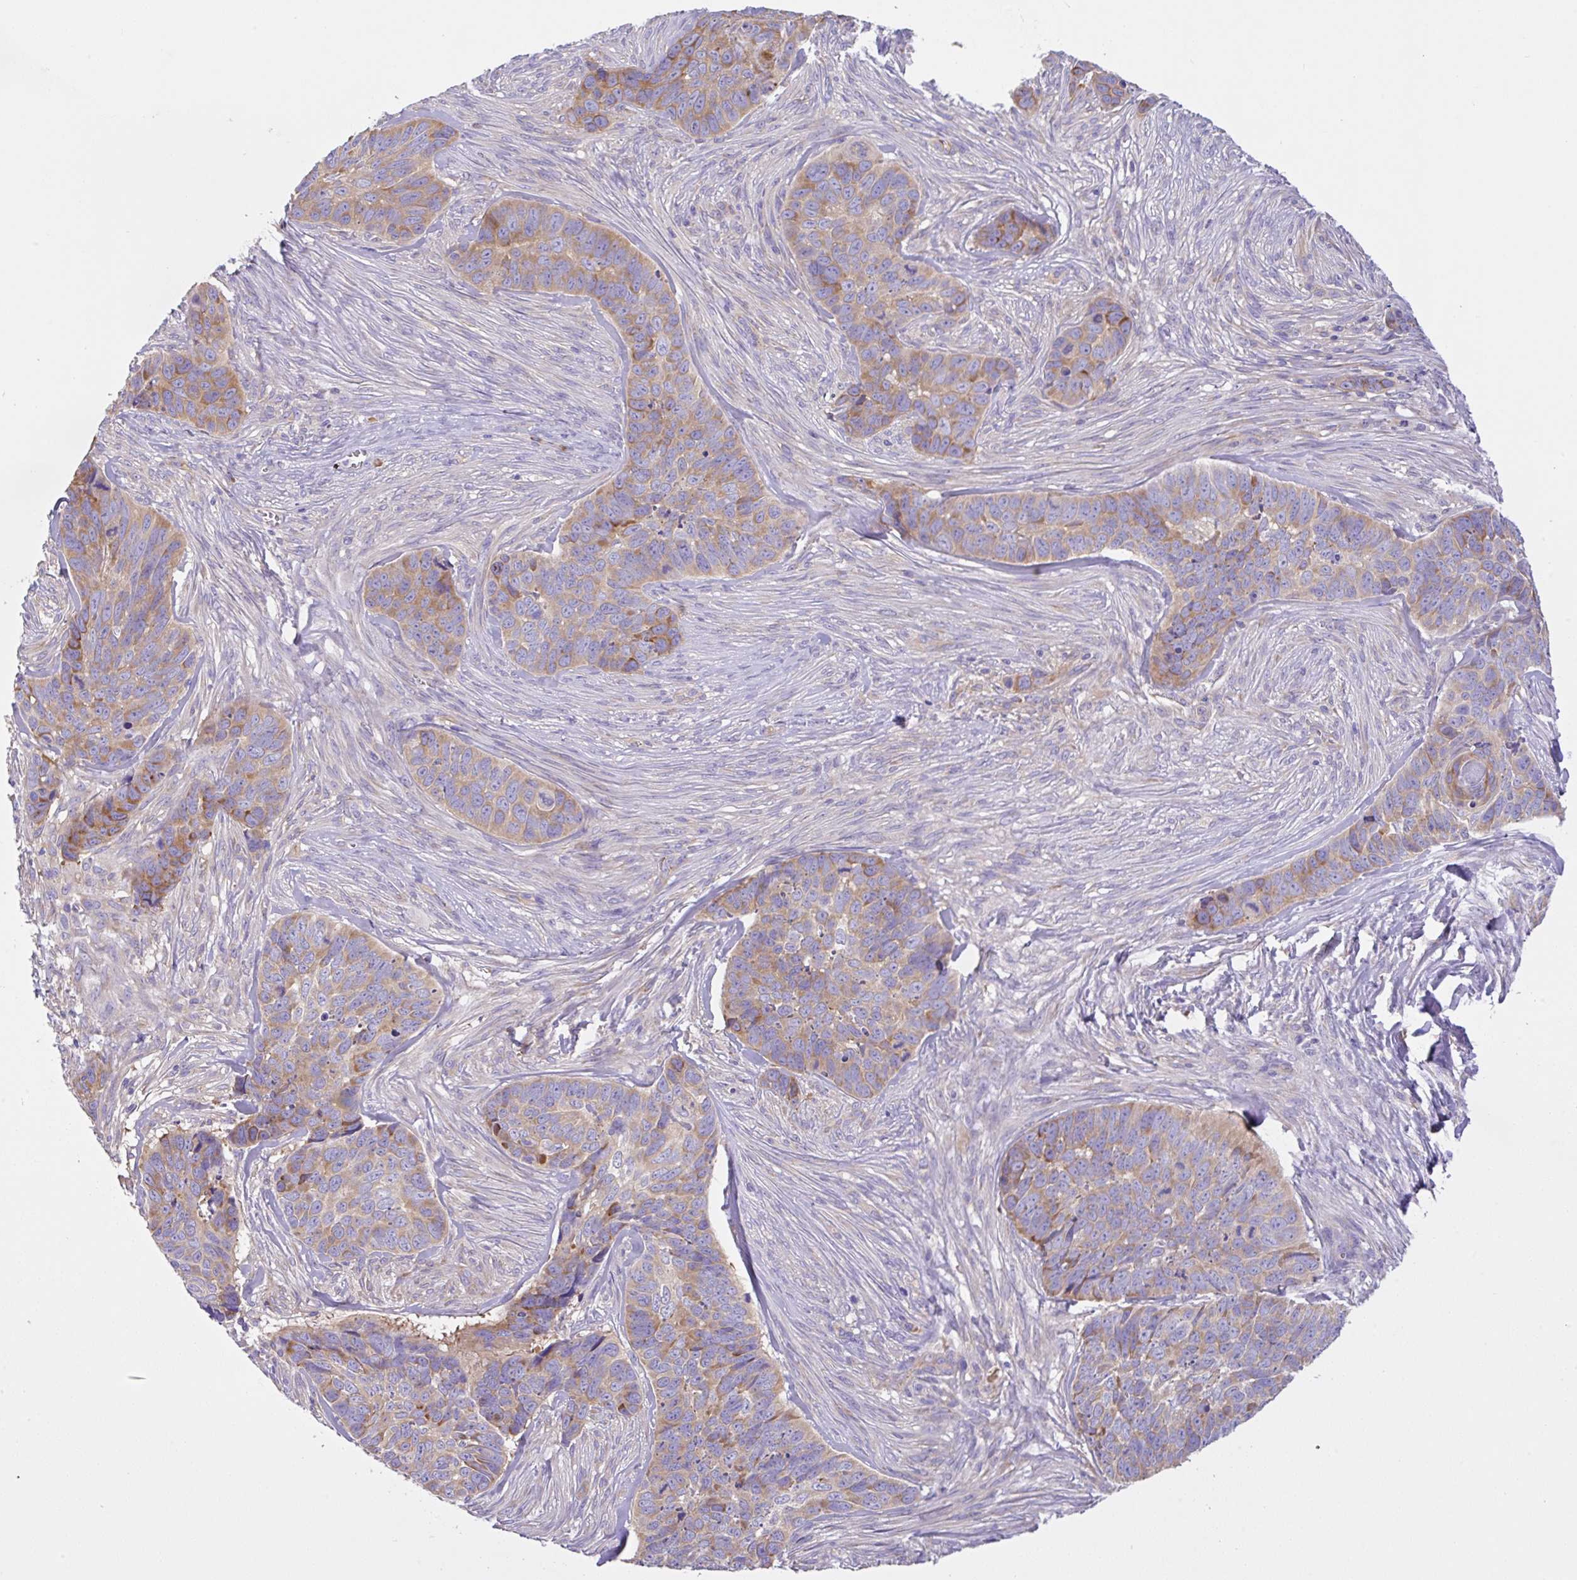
{"staining": {"intensity": "weak", "quantity": "25%-75%", "location": "cytoplasmic/membranous"}, "tissue": "skin cancer", "cell_type": "Tumor cells", "image_type": "cancer", "snomed": [{"axis": "morphology", "description": "Basal cell carcinoma"}, {"axis": "topography", "description": "Skin"}], "caption": "Brown immunohistochemical staining in human skin cancer (basal cell carcinoma) displays weak cytoplasmic/membranous expression in approximately 25%-75% of tumor cells.", "gene": "GFPT2", "patient": {"sex": "female", "age": 82}}